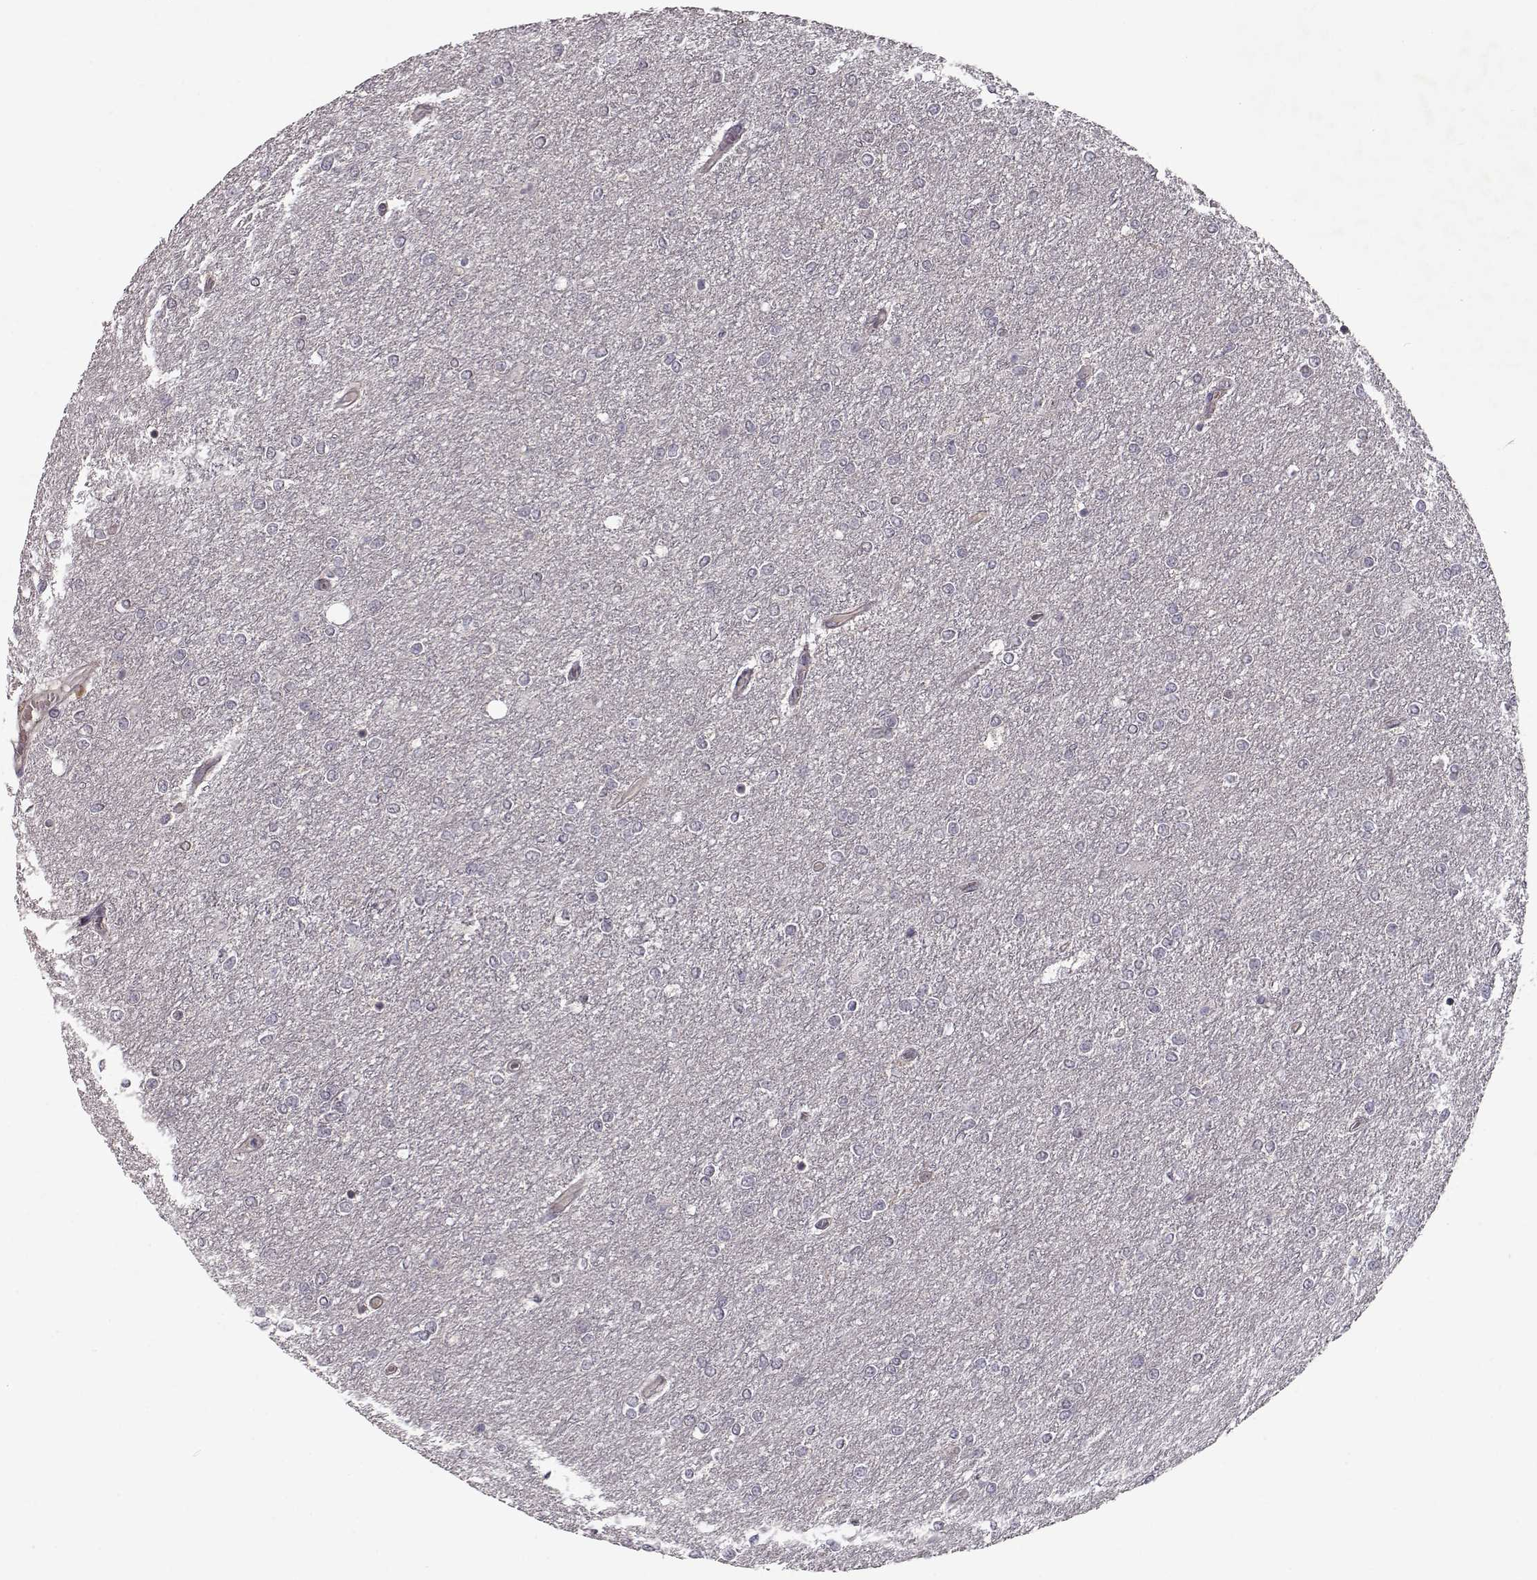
{"staining": {"intensity": "negative", "quantity": "none", "location": "none"}, "tissue": "glioma", "cell_type": "Tumor cells", "image_type": "cancer", "snomed": [{"axis": "morphology", "description": "Glioma, malignant, High grade"}, {"axis": "topography", "description": "Brain"}], "caption": "There is no significant staining in tumor cells of glioma.", "gene": "RANBP1", "patient": {"sex": "female", "age": 61}}